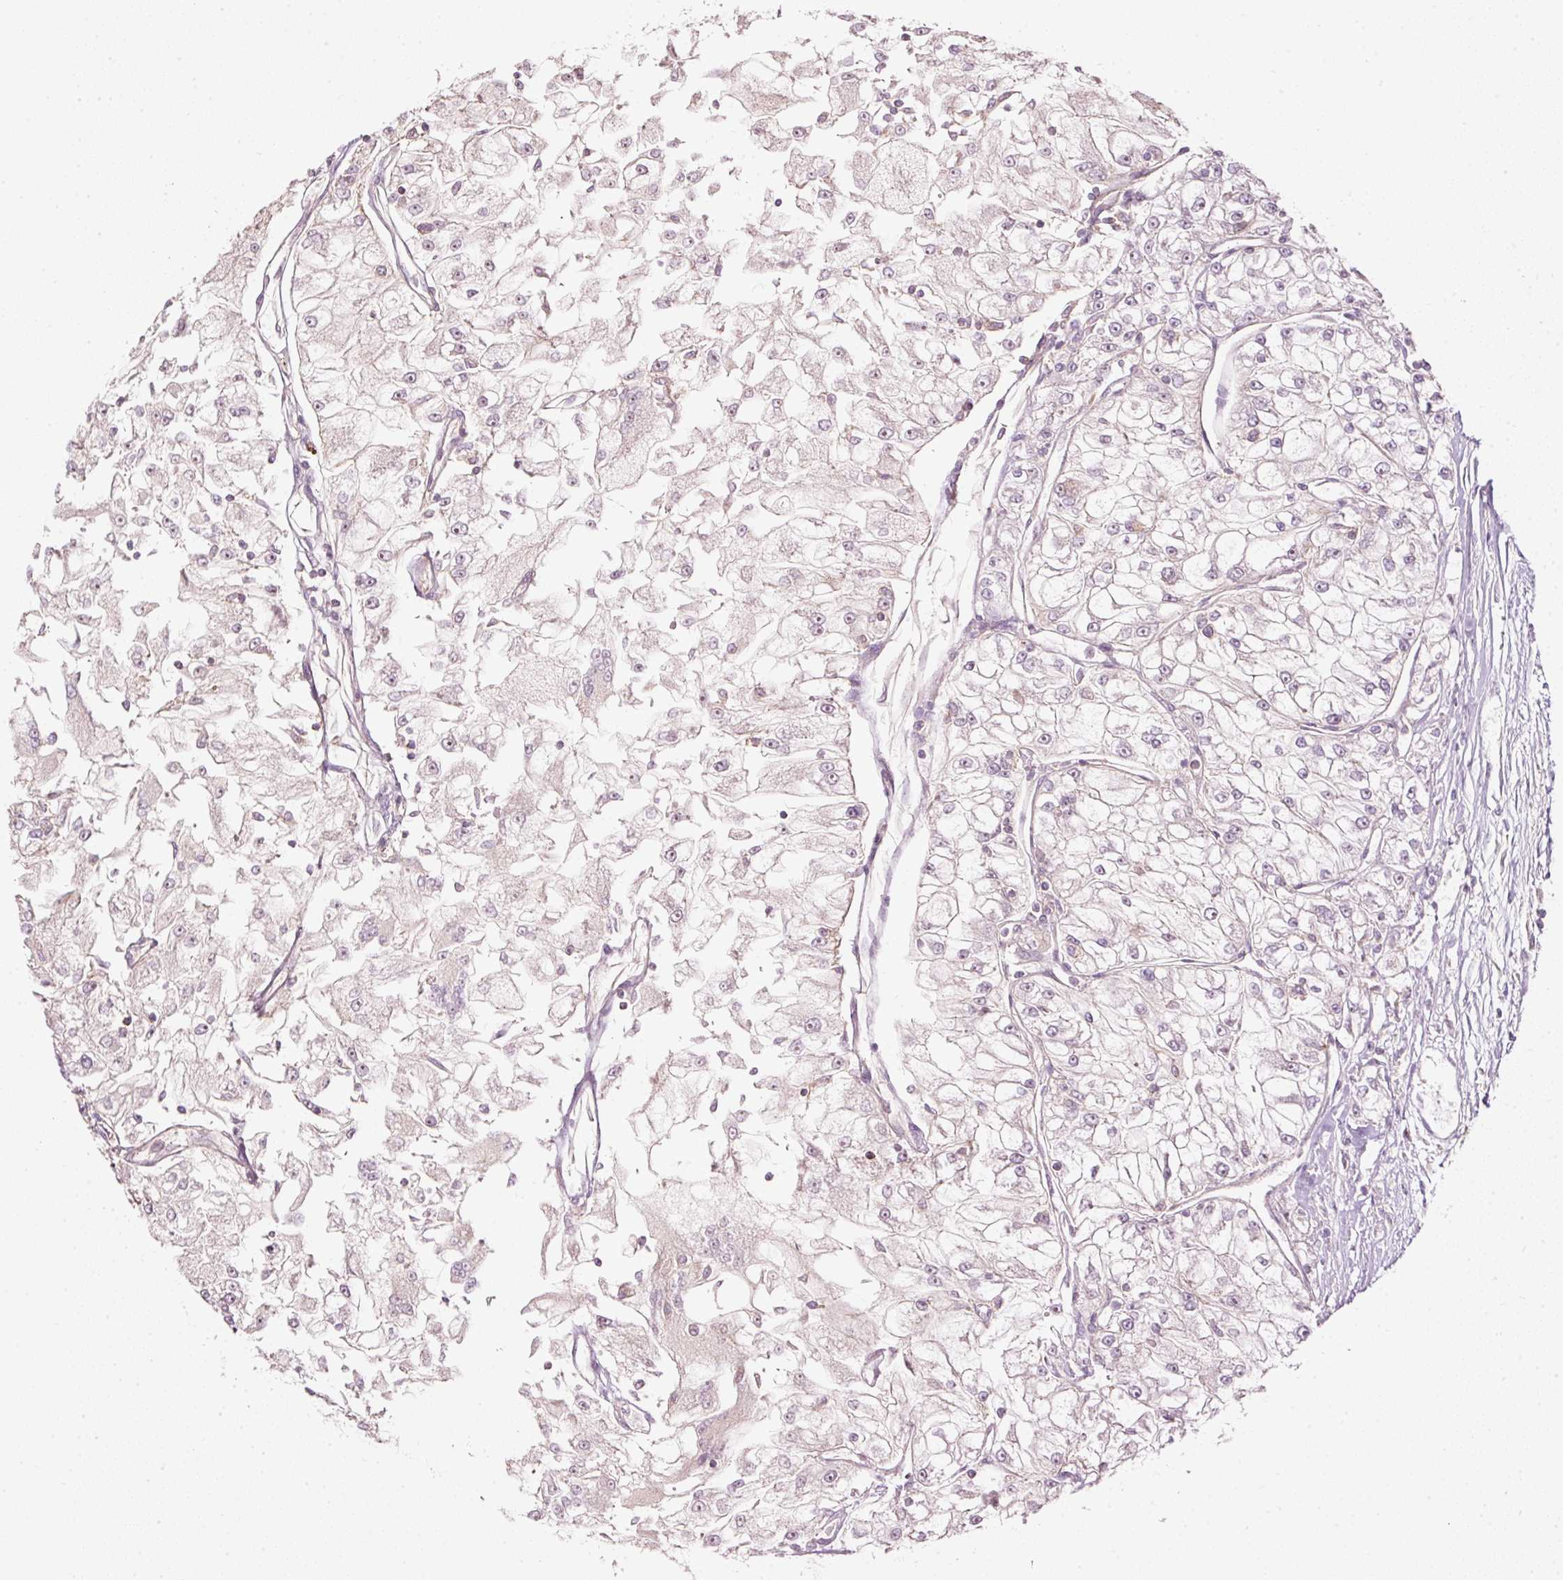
{"staining": {"intensity": "negative", "quantity": "none", "location": "none"}, "tissue": "renal cancer", "cell_type": "Tumor cells", "image_type": "cancer", "snomed": [{"axis": "morphology", "description": "Adenocarcinoma, NOS"}, {"axis": "topography", "description": "Kidney"}], "caption": "Immunohistochemistry (IHC) histopathology image of neoplastic tissue: renal cancer stained with DAB (3,3'-diaminobenzidine) demonstrates no significant protein expression in tumor cells. (Brightfield microscopy of DAB IHC at high magnification).", "gene": "SIPA1", "patient": {"sex": "female", "age": 72}}